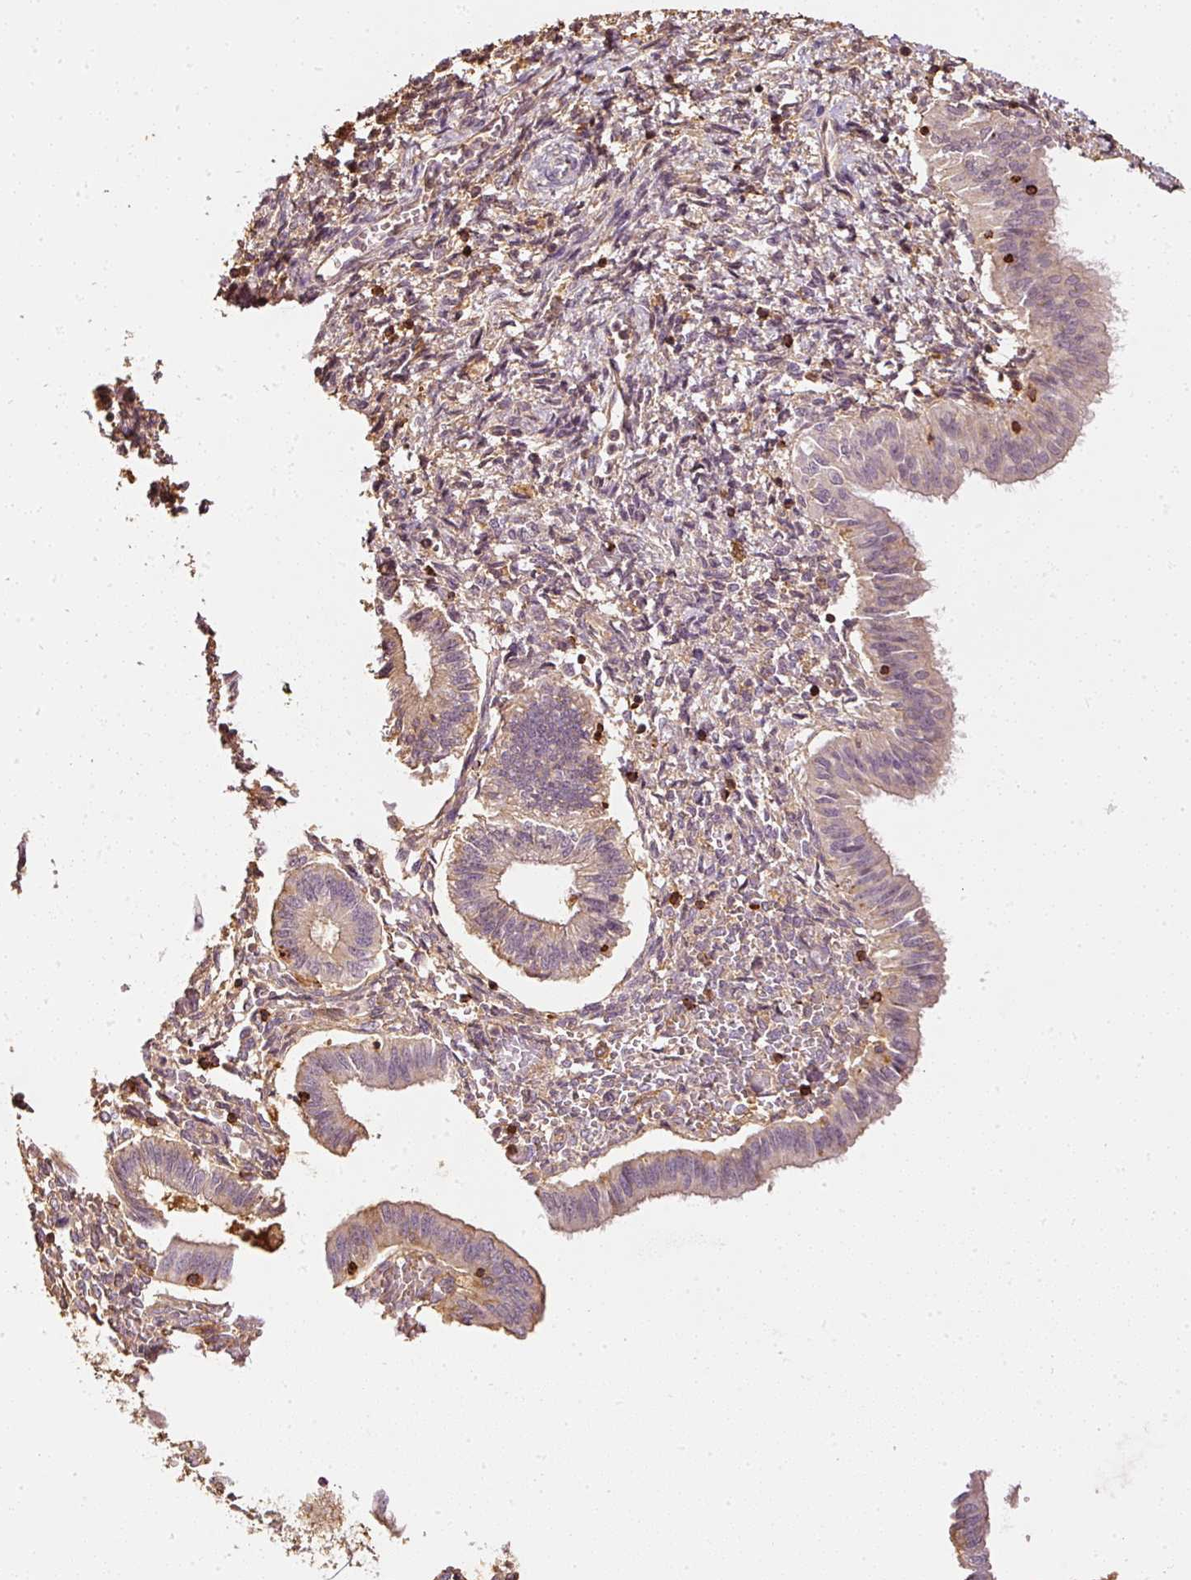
{"staining": {"intensity": "moderate", "quantity": "25%-75%", "location": "cytoplasmic/membranous"}, "tissue": "endometrium", "cell_type": "Cells in endometrial stroma", "image_type": "normal", "snomed": [{"axis": "morphology", "description": "Normal tissue, NOS"}, {"axis": "topography", "description": "Endometrium"}], "caption": "Endometrium stained with IHC reveals moderate cytoplasmic/membranous staining in approximately 25%-75% of cells in endometrial stroma.", "gene": "EVL", "patient": {"sex": "female", "age": 25}}